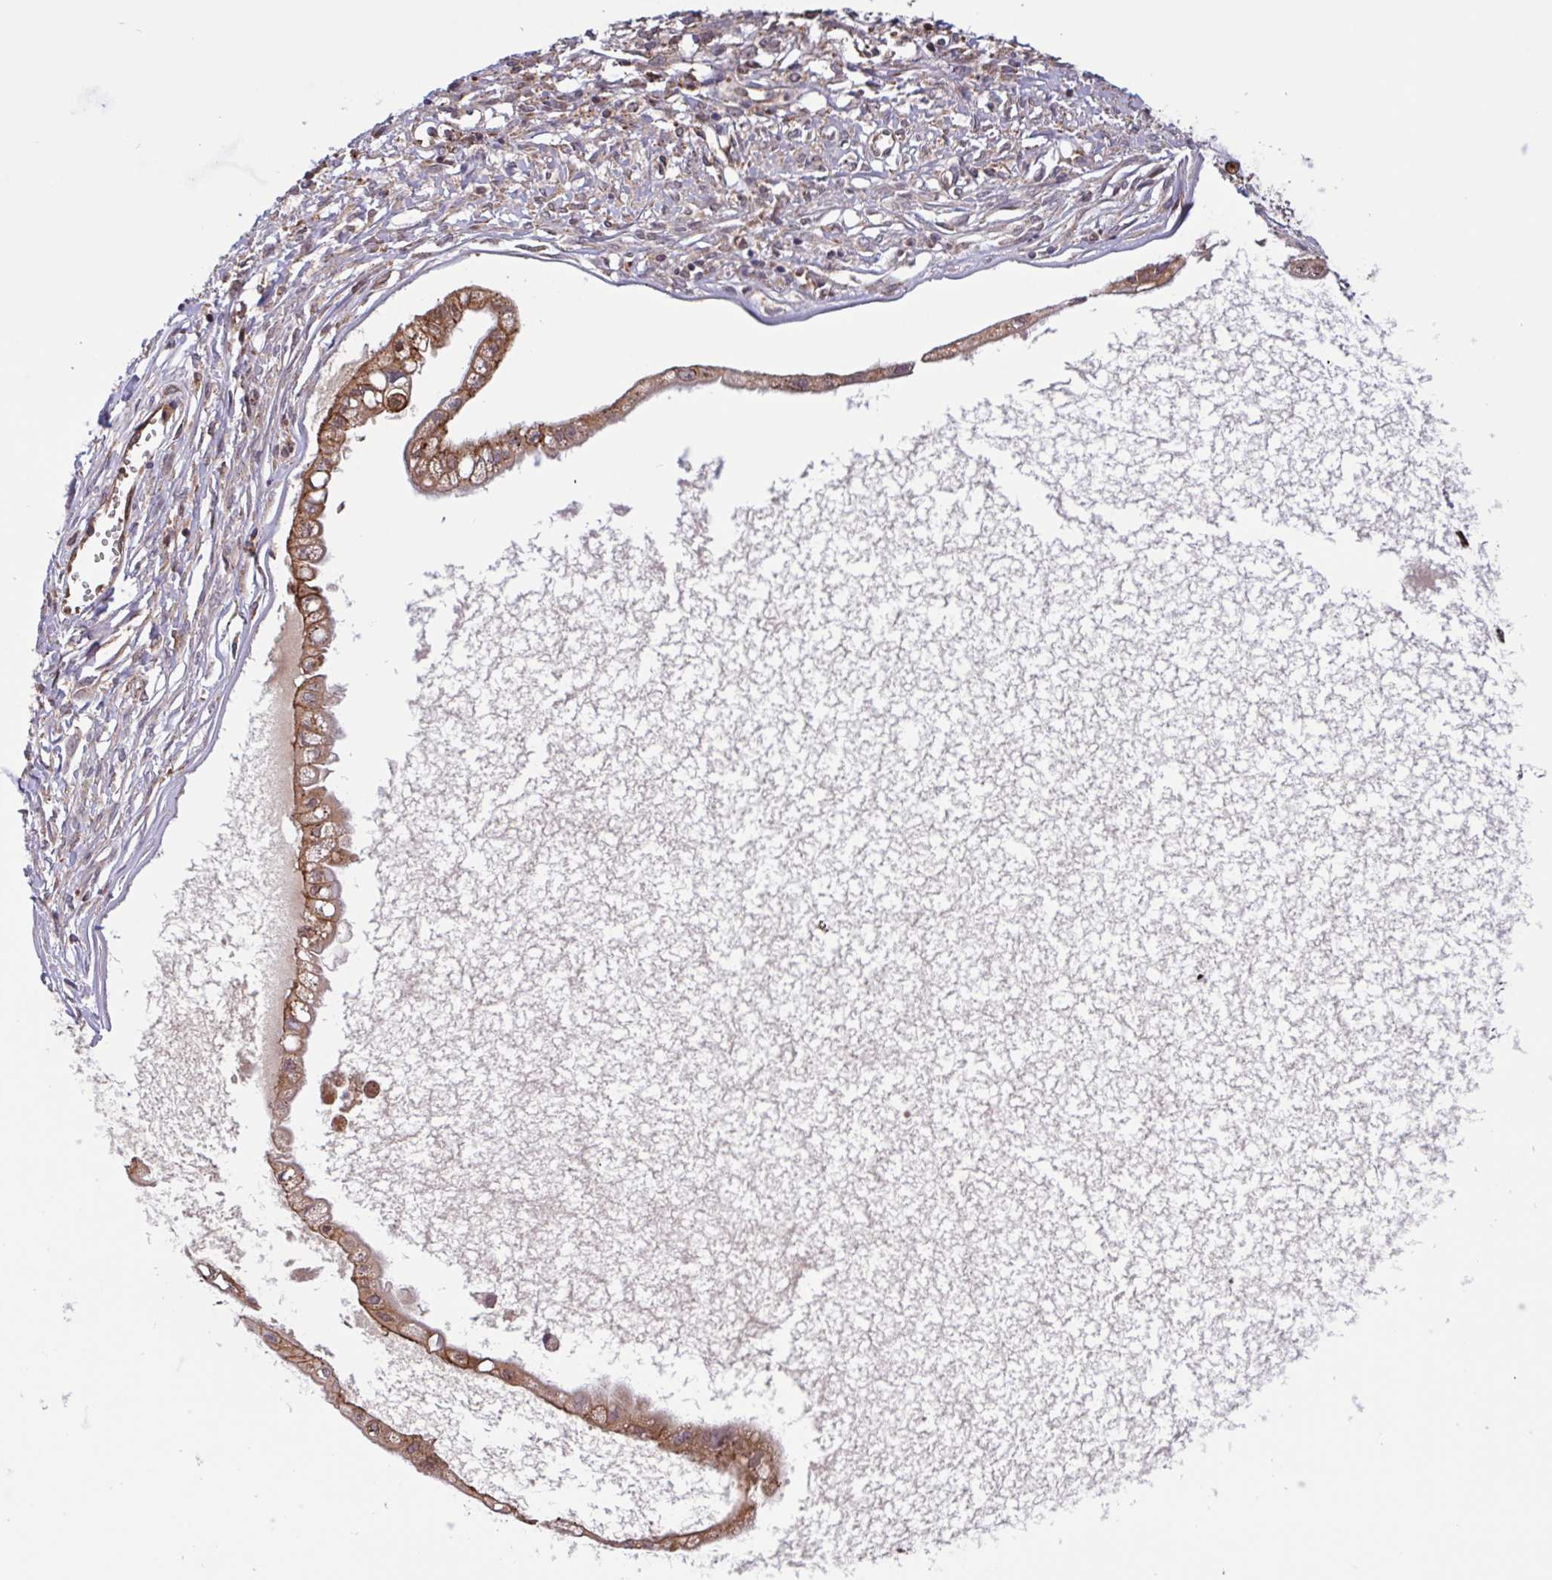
{"staining": {"intensity": "moderate", "quantity": ">75%", "location": "cytoplasmic/membranous"}, "tissue": "ovarian cancer", "cell_type": "Tumor cells", "image_type": "cancer", "snomed": [{"axis": "morphology", "description": "Cystadenocarcinoma, mucinous, NOS"}, {"axis": "topography", "description": "Ovary"}], "caption": "IHC histopathology image of human ovarian cancer stained for a protein (brown), which exhibits medium levels of moderate cytoplasmic/membranous positivity in about >75% of tumor cells.", "gene": "INTS10", "patient": {"sex": "female", "age": 34}}